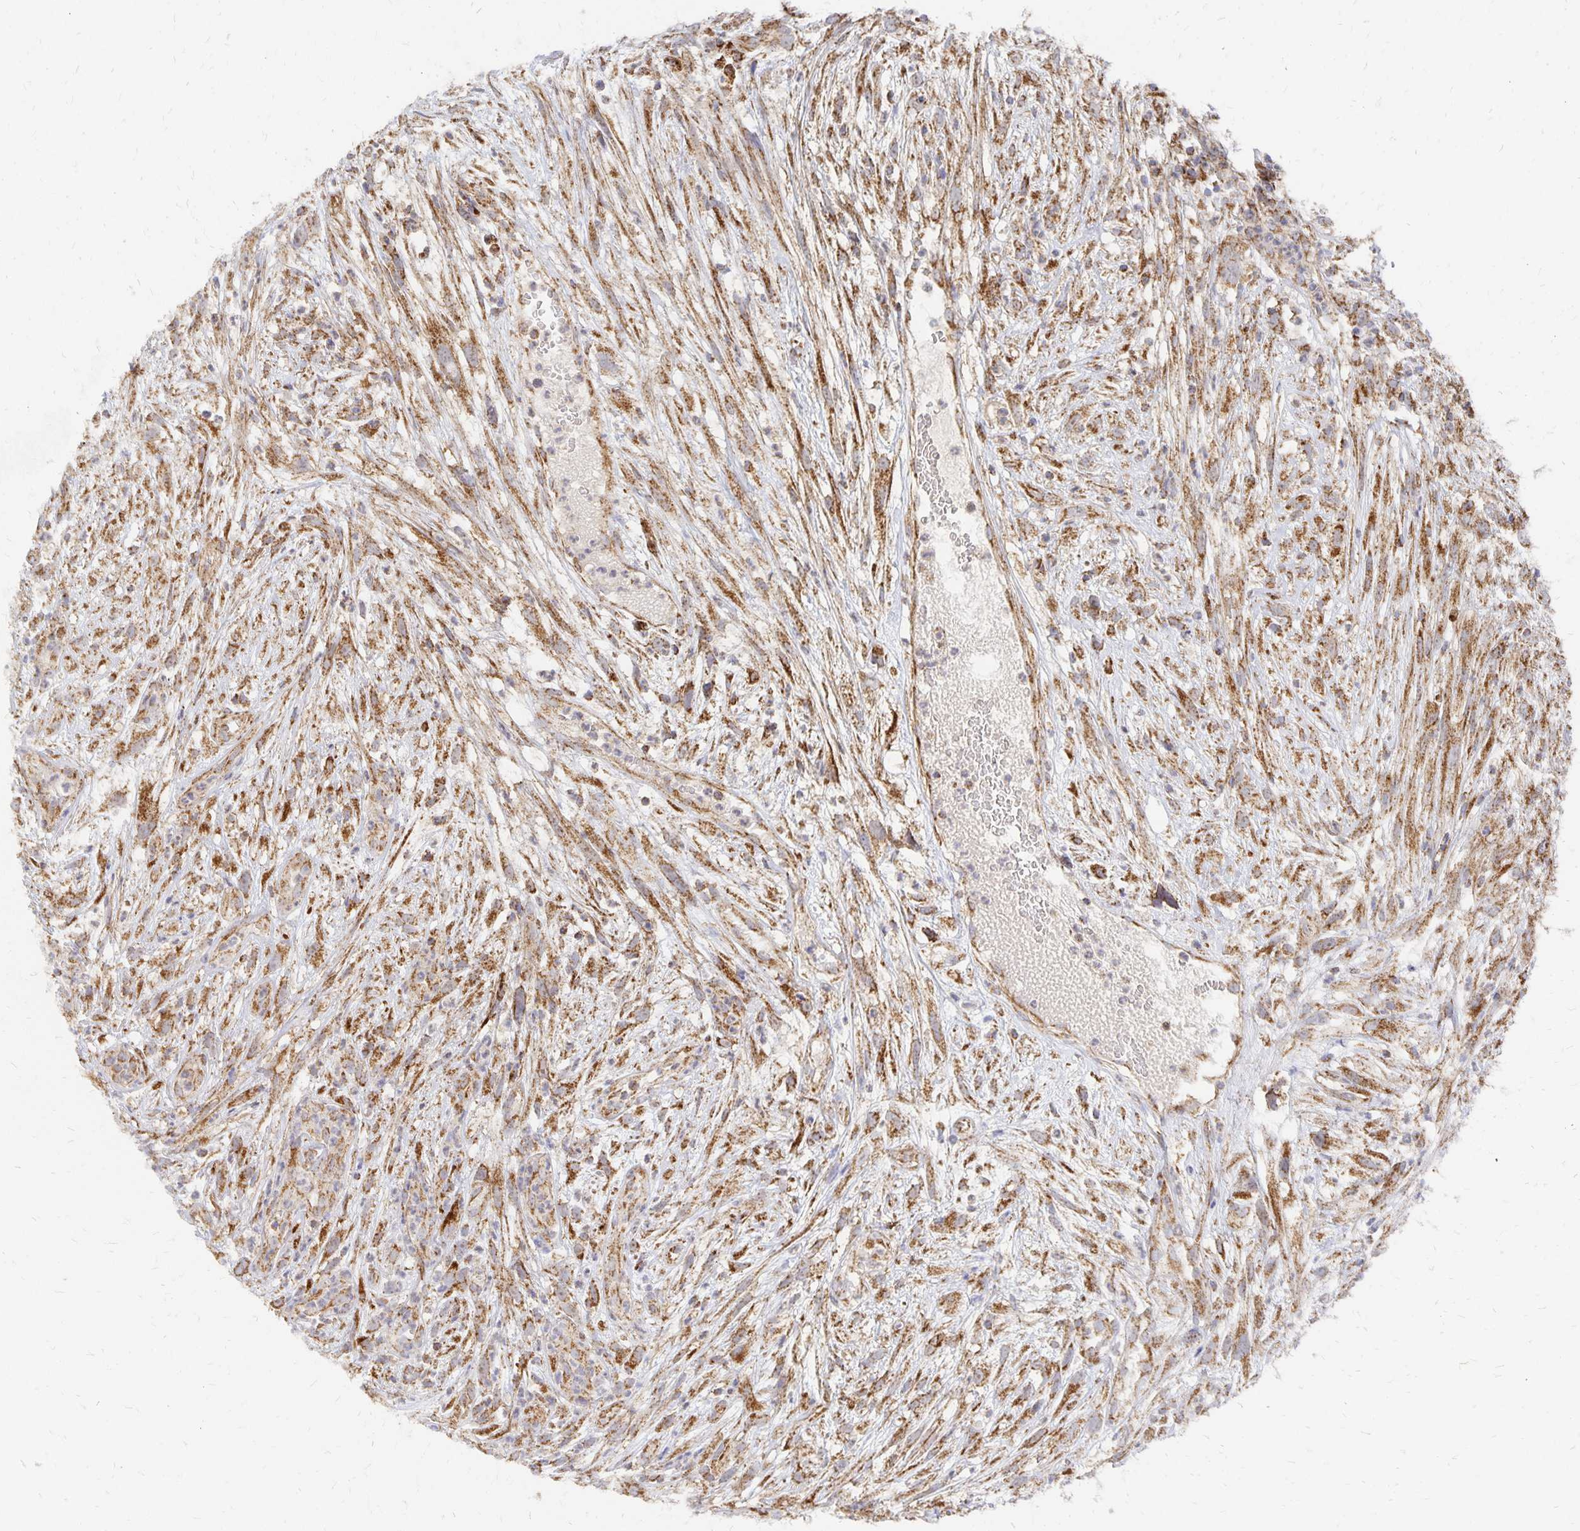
{"staining": {"intensity": "moderate", "quantity": ">75%", "location": "cytoplasmic/membranous"}, "tissue": "head and neck cancer", "cell_type": "Tumor cells", "image_type": "cancer", "snomed": [{"axis": "morphology", "description": "Squamous cell carcinoma, NOS"}, {"axis": "topography", "description": "Head-Neck"}], "caption": "Immunohistochemical staining of head and neck cancer (squamous cell carcinoma) demonstrates medium levels of moderate cytoplasmic/membranous protein staining in approximately >75% of tumor cells.", "gene": "STOML2", "patient": {"sex": "male", "age": 65}}